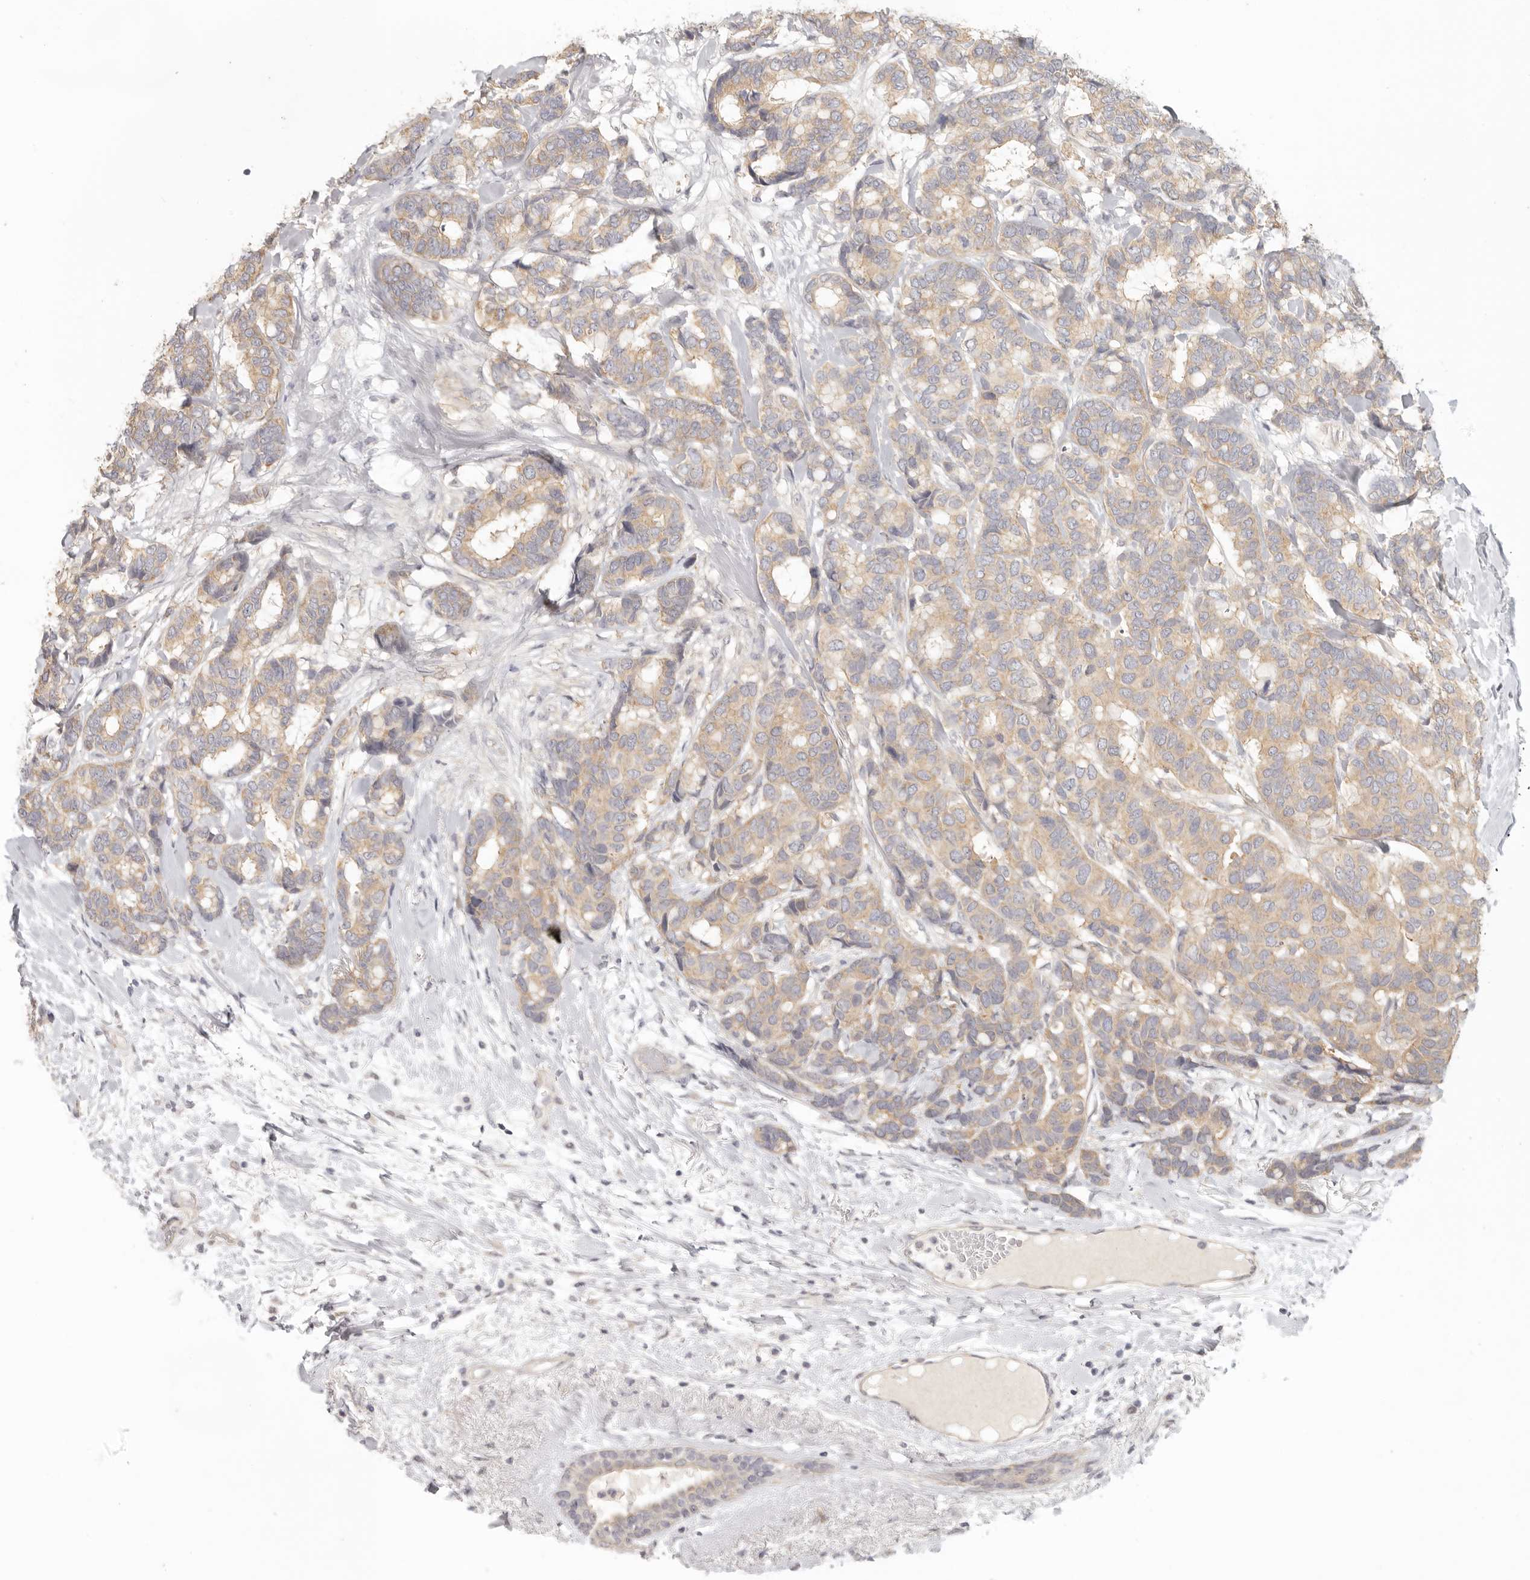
{"staining": {"intensity": "weak", "quantity": ">75%", "location": "cytoplasmic/membranous"}, "tissue": "breast cancer", "cell_type": "Tumor cells", "image_type": "cancer", "snomed": [{"axis": "morphology", "description": "Duct carcinoma"}, {"axis": "topography", "description": "Breast"}], "caption": "This histopathology image exhibits immunohistochemistry (IHC) staining of breast cancer (invasive ductal carcinoma), with low weak cytoplasmic/membranous expression in approximately >75% of tumor cells.", "gene": "AHDC1", "patient": {"sex": "female", "age": 87}}